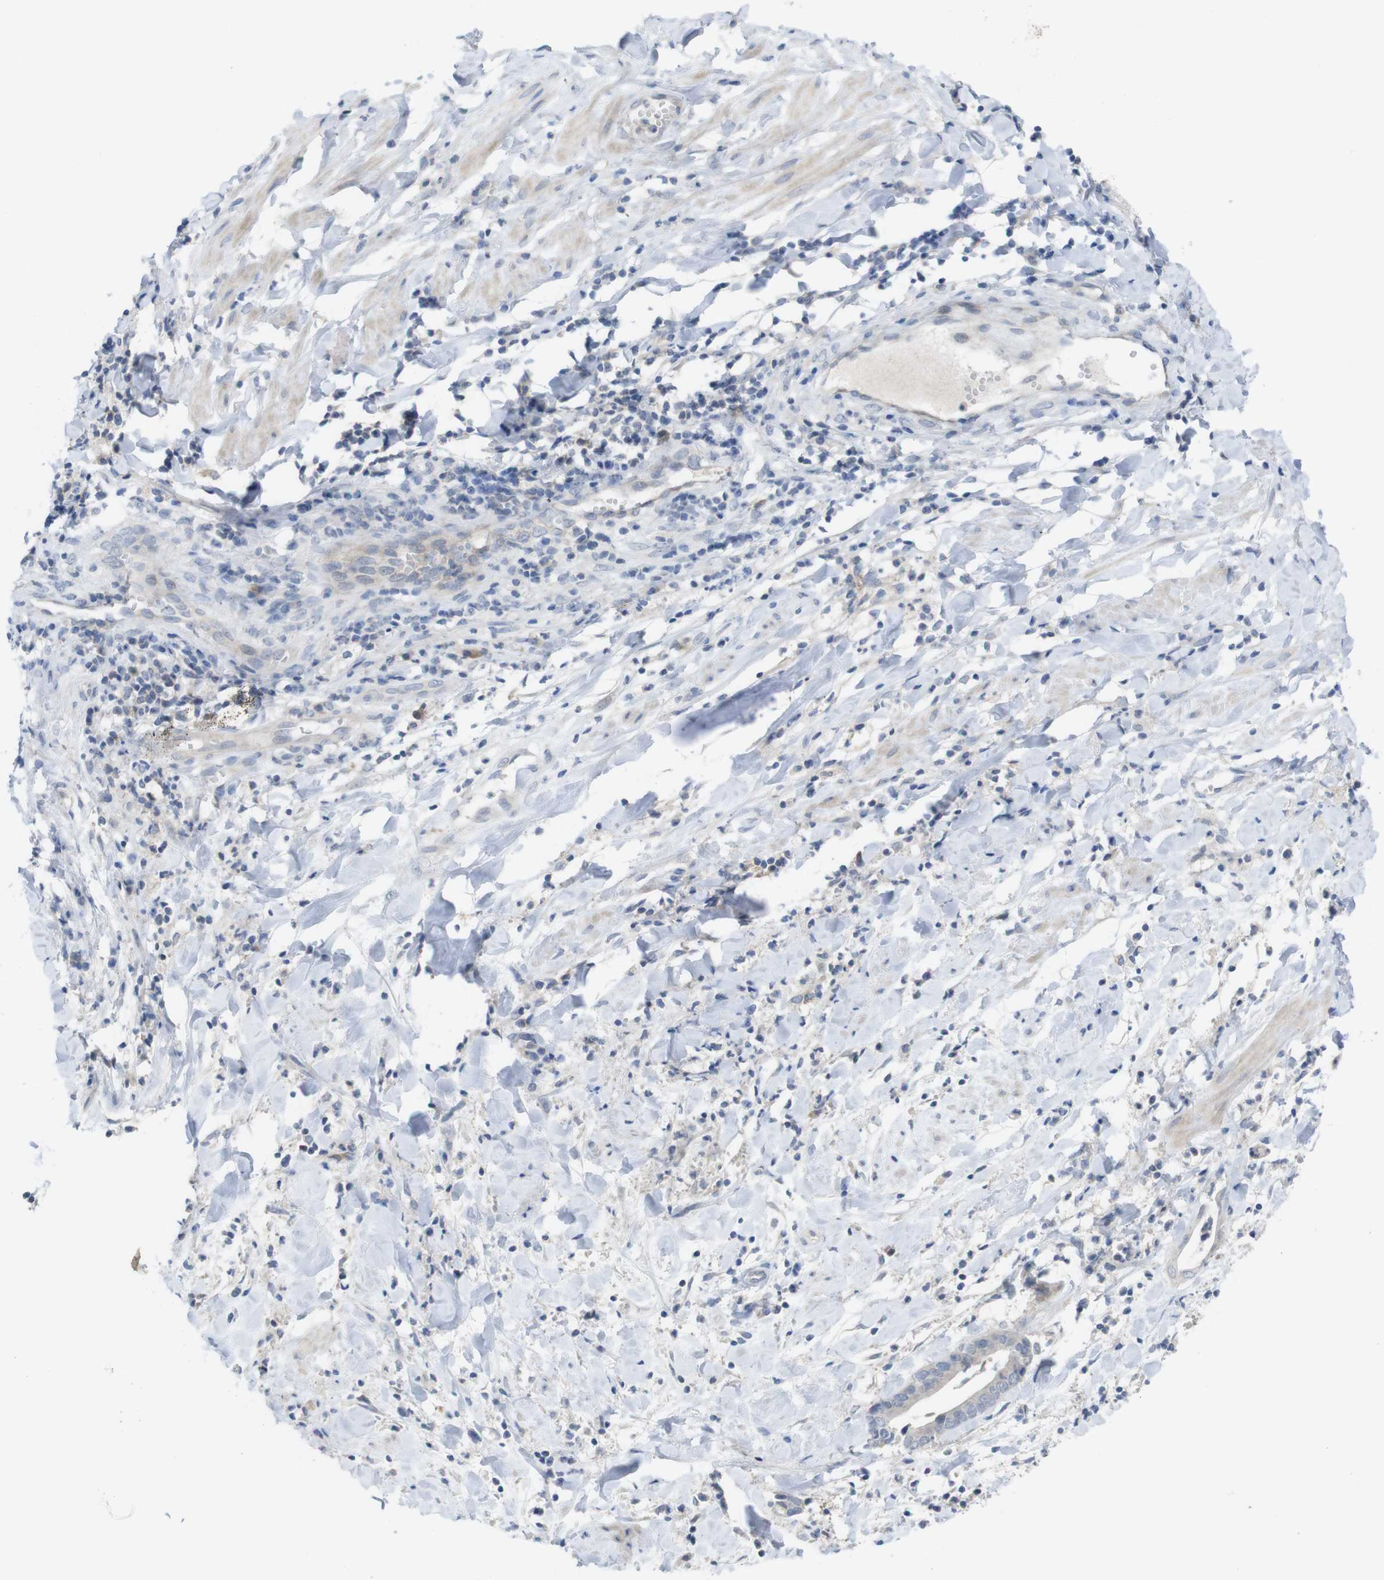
{"staining": {"intensity": "negative", "quantity": "none", "location": "none"}, "tissue": "cervical cancer", "cell_type": "Tumor cells", "image_type": "cancer", "snomed": [{"axis": "morphology", "description": "Adenocarcinoma, NOS"}, {"axis": "topography", "description": "Cervix"}], "caption": "Immunohistochemistry (IHC) of human adenocarcinoma (cervical) shows no positivity in tumor cells.", "gene": "SLAMF7", "patient": {"sex": "female", "age": 44}}